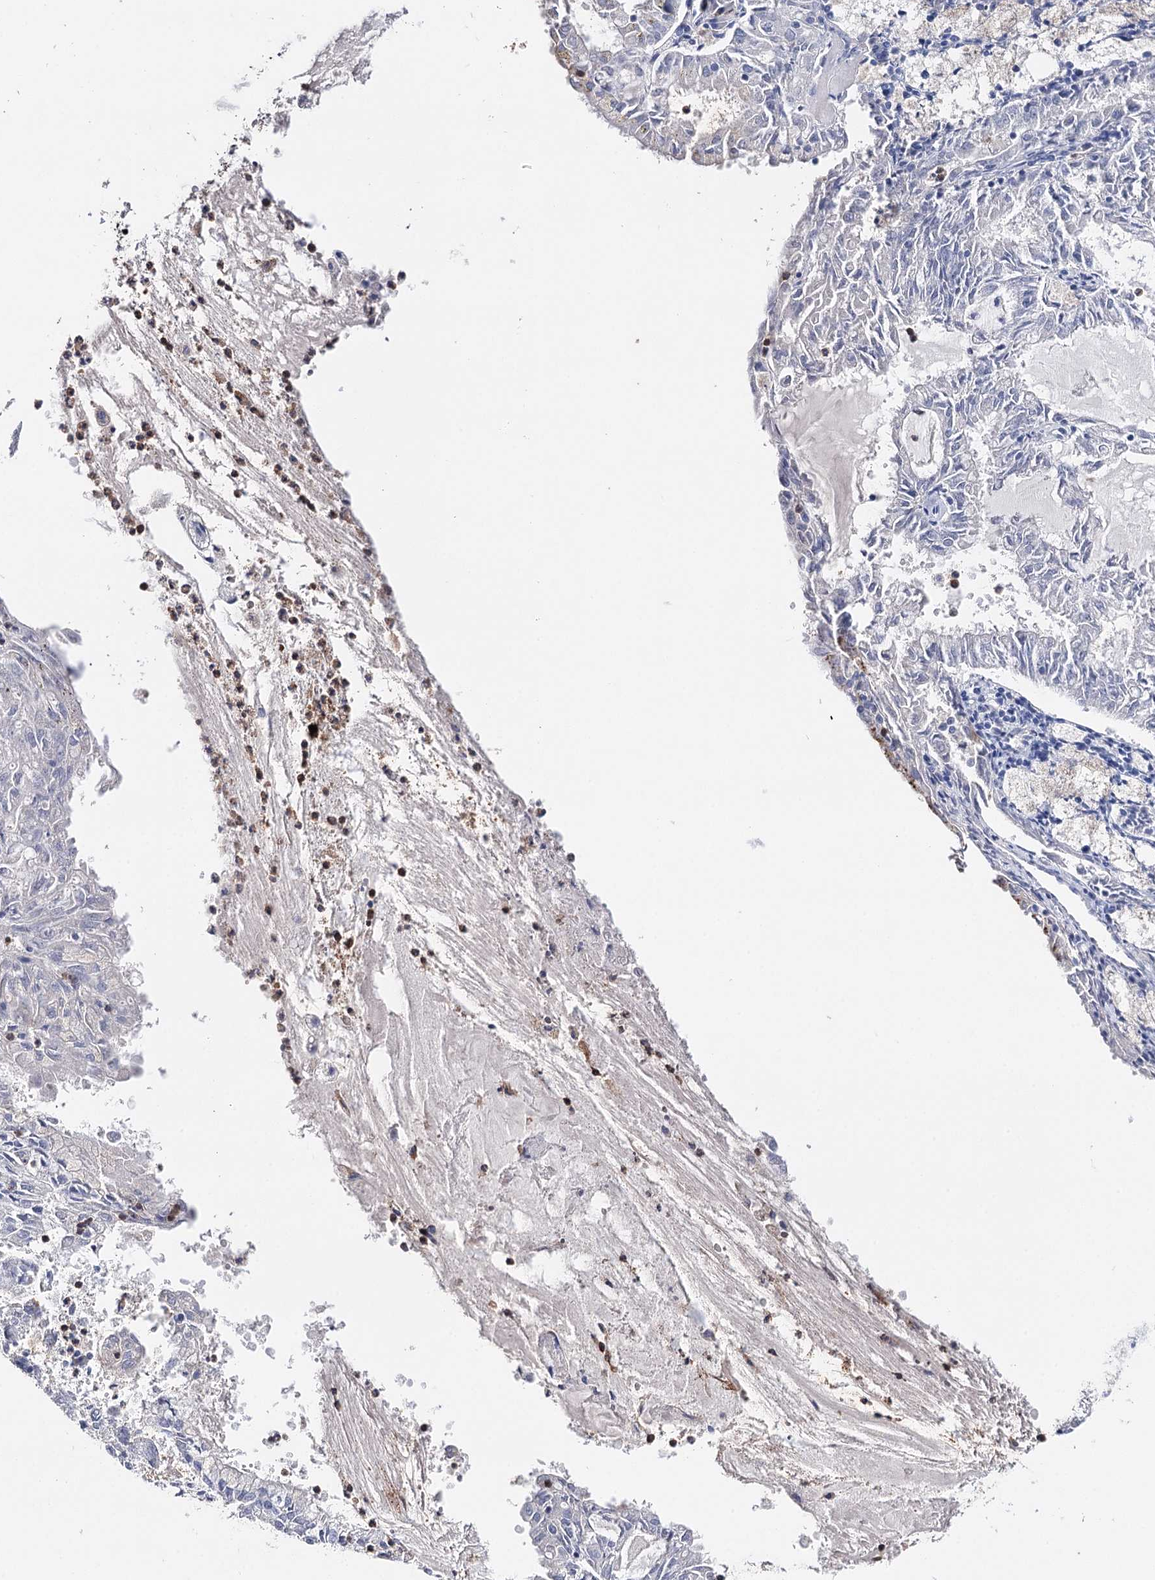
{"staining": {"intensity": "negative", "quantity": "none", "location": "none"}, "tissue": "endometrial cancer", "cell_type": "Tumor cells", "image_type": "cancer", "snomed": [{"axis": "morphology", "description": "Adenocarcinoma, NOS"}, {"axis": "topography", "description": "Endometrium"}], "caption": "High power microscopy image of an IHC image of endometrial cancer (adenocarcinoma), revealing no significant expression in tumor cells. (Stains: DAB IHC with hematoxylin counter stain, Microscopy: brightfield microscopy at high magnification).", "gene": "CEACAM8", "patient": {"sex": "female", "age": 57}}